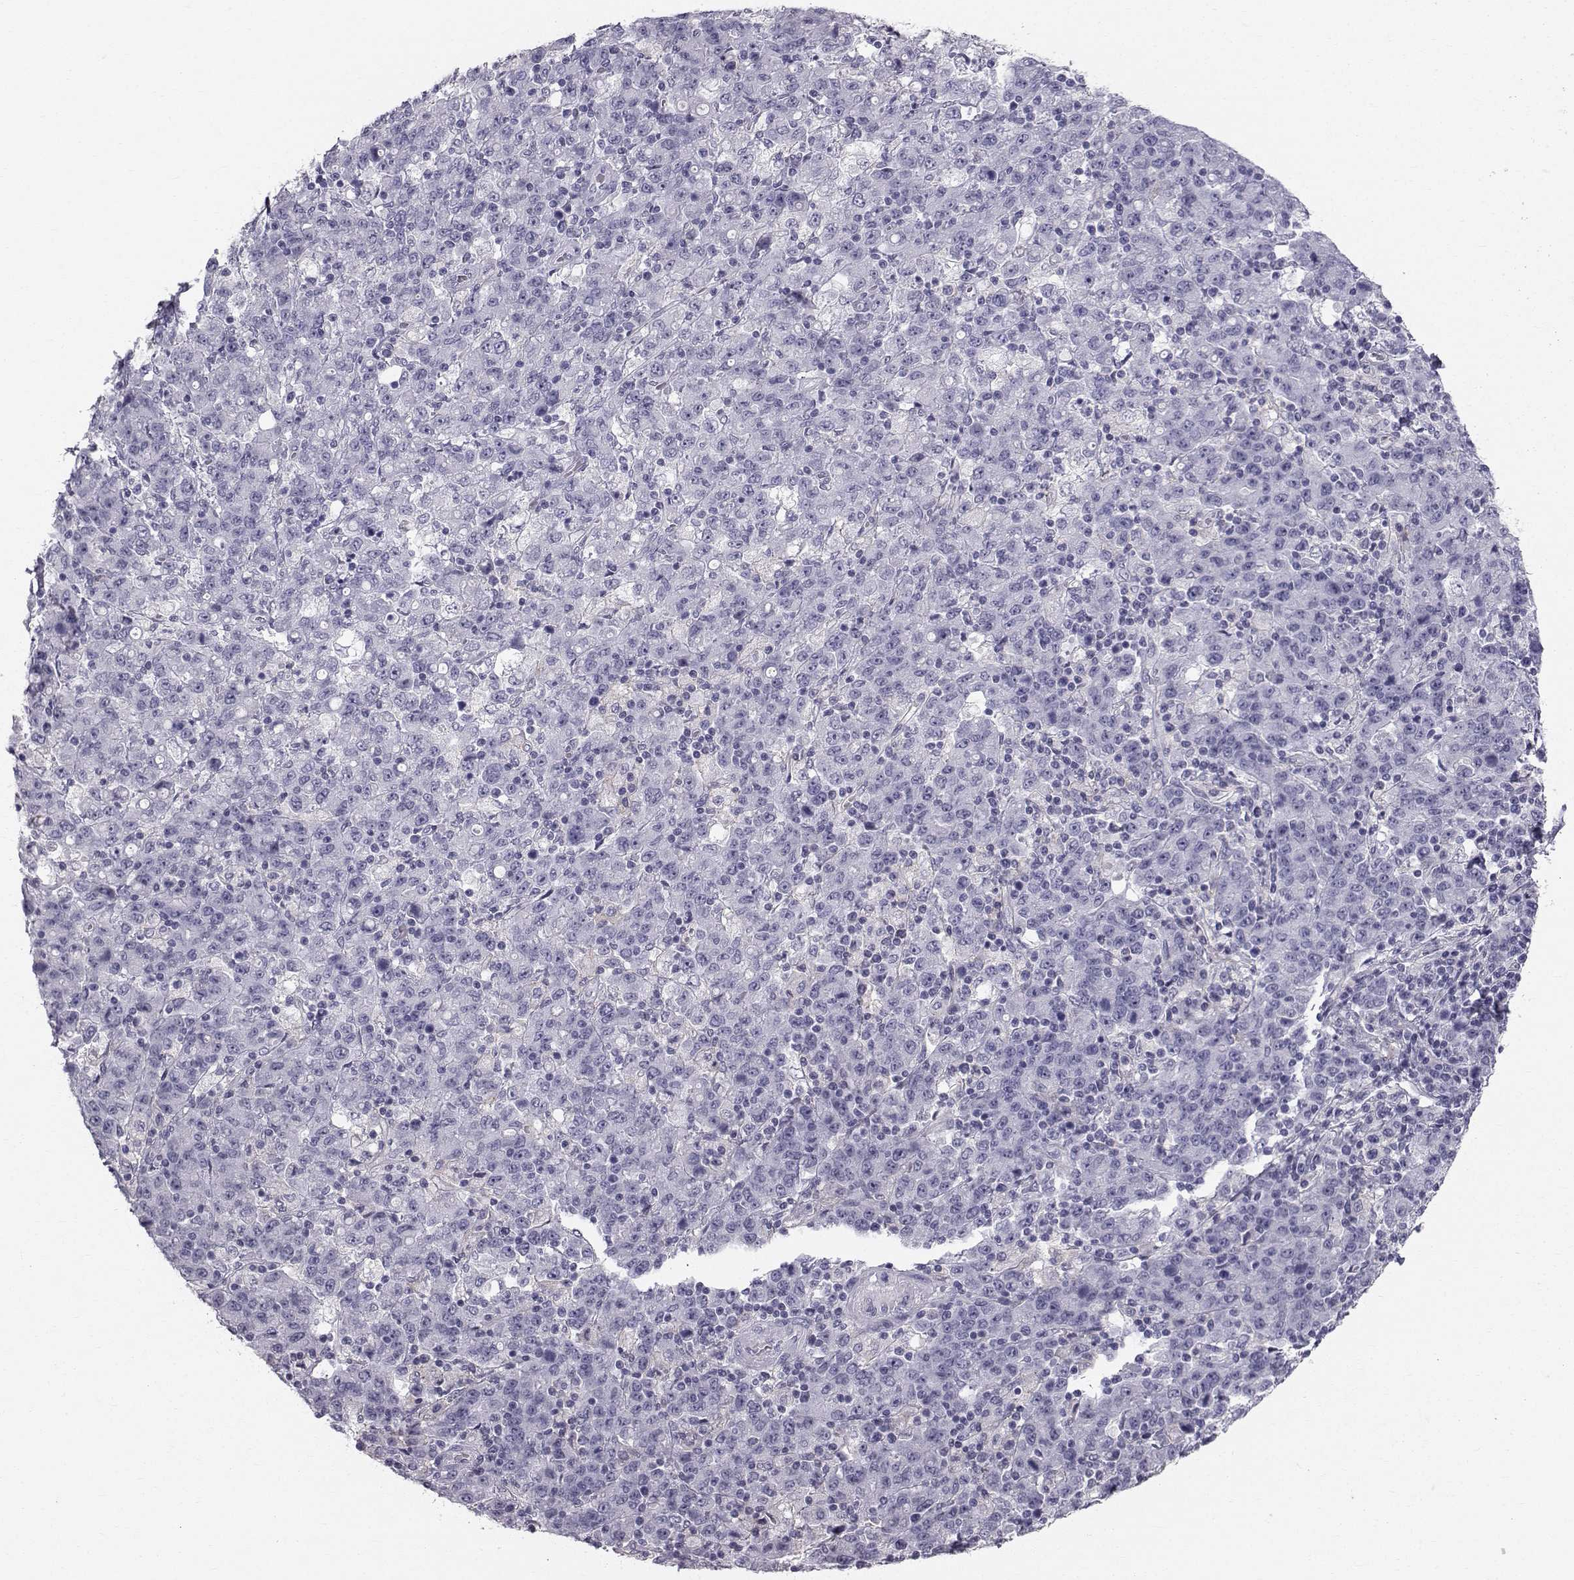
{"staining": {"intensity": "negative", "quantity": "none", "location": "none"}, "tissue": "stomach cancer", "cell_type": "Tumor cells", "image_type": "cancer", "snomed": [{"axis": "morphology", "description": "Adenocarcinoma, NOS"}, {"axis": "topography", "description": "Stomach, upper"}], "caption": "An IHC histopathology image of adenocarcinoma (stomach) is shown. There is no staining in tumor cells of adenocarcinoma (stomach).", "gene": "SPDYE4", "patient": {"sex": "male", "age": 69}}